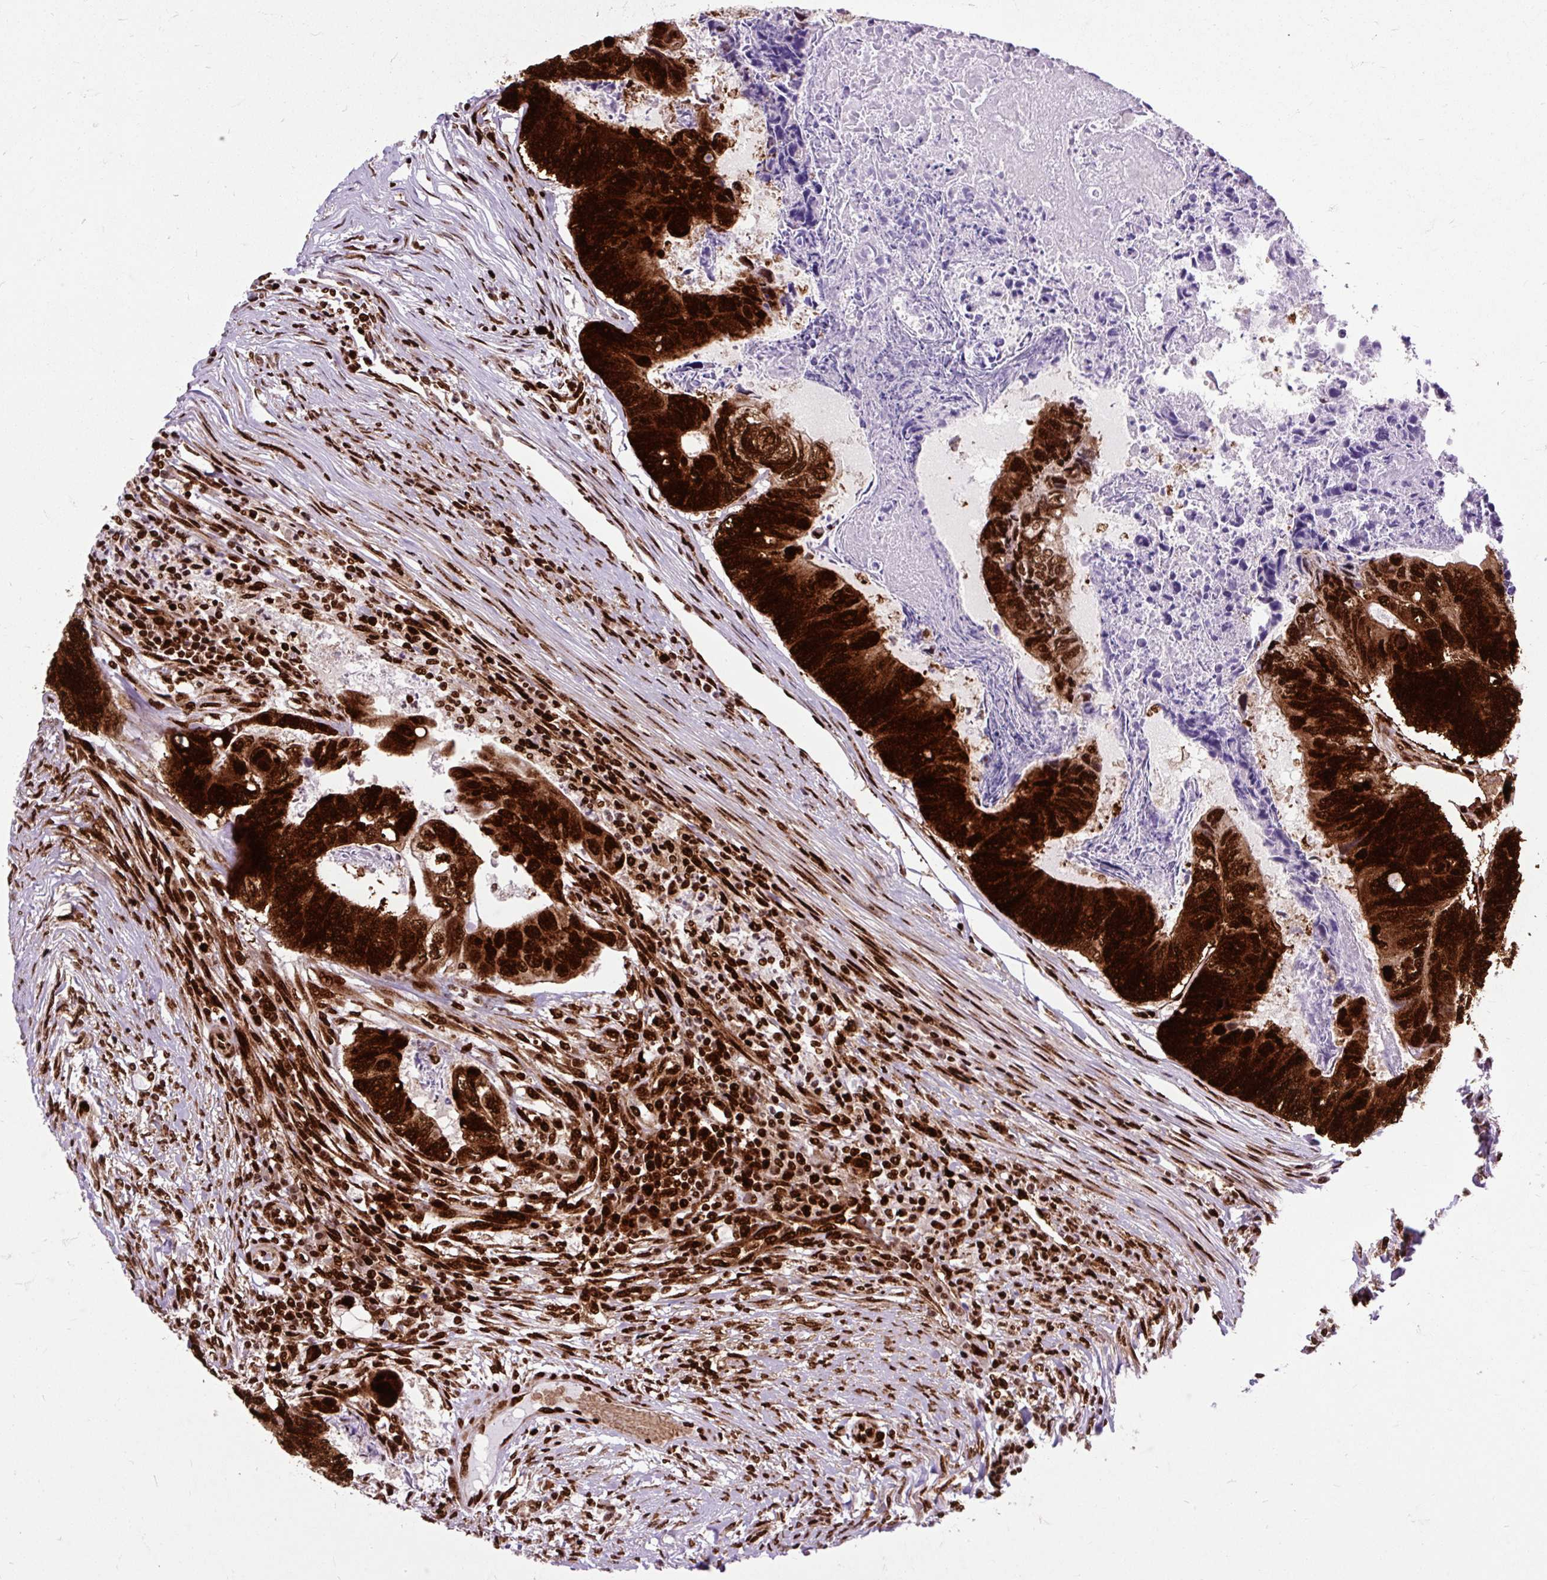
{"staining": {"intensity": "strong", "quantity": ">75%", "location": "cytoplasmic/membranous,nuclear"}, "tissue": "colorectal cancer", "cell_type": "Tumor cells", "image_type": "cancer", "snomed": [{"axis": "morphology", "description": "Adenocarcinoma, NOS"}, {"axis": "topography", "description": "Colon"}], "caption": "DAB immunohistochemical staining of colorectal adenocarcinoma reveals strong cytoplasmic/membranous and nuclear protein staining in about >75% of tumor cells. (Stains: DAB in brown, nuclei in blue, Microscopy: brightfield microscopy at high magnification).", "gene": "FUS", "patient": {"sex": "female", "age": 67}}